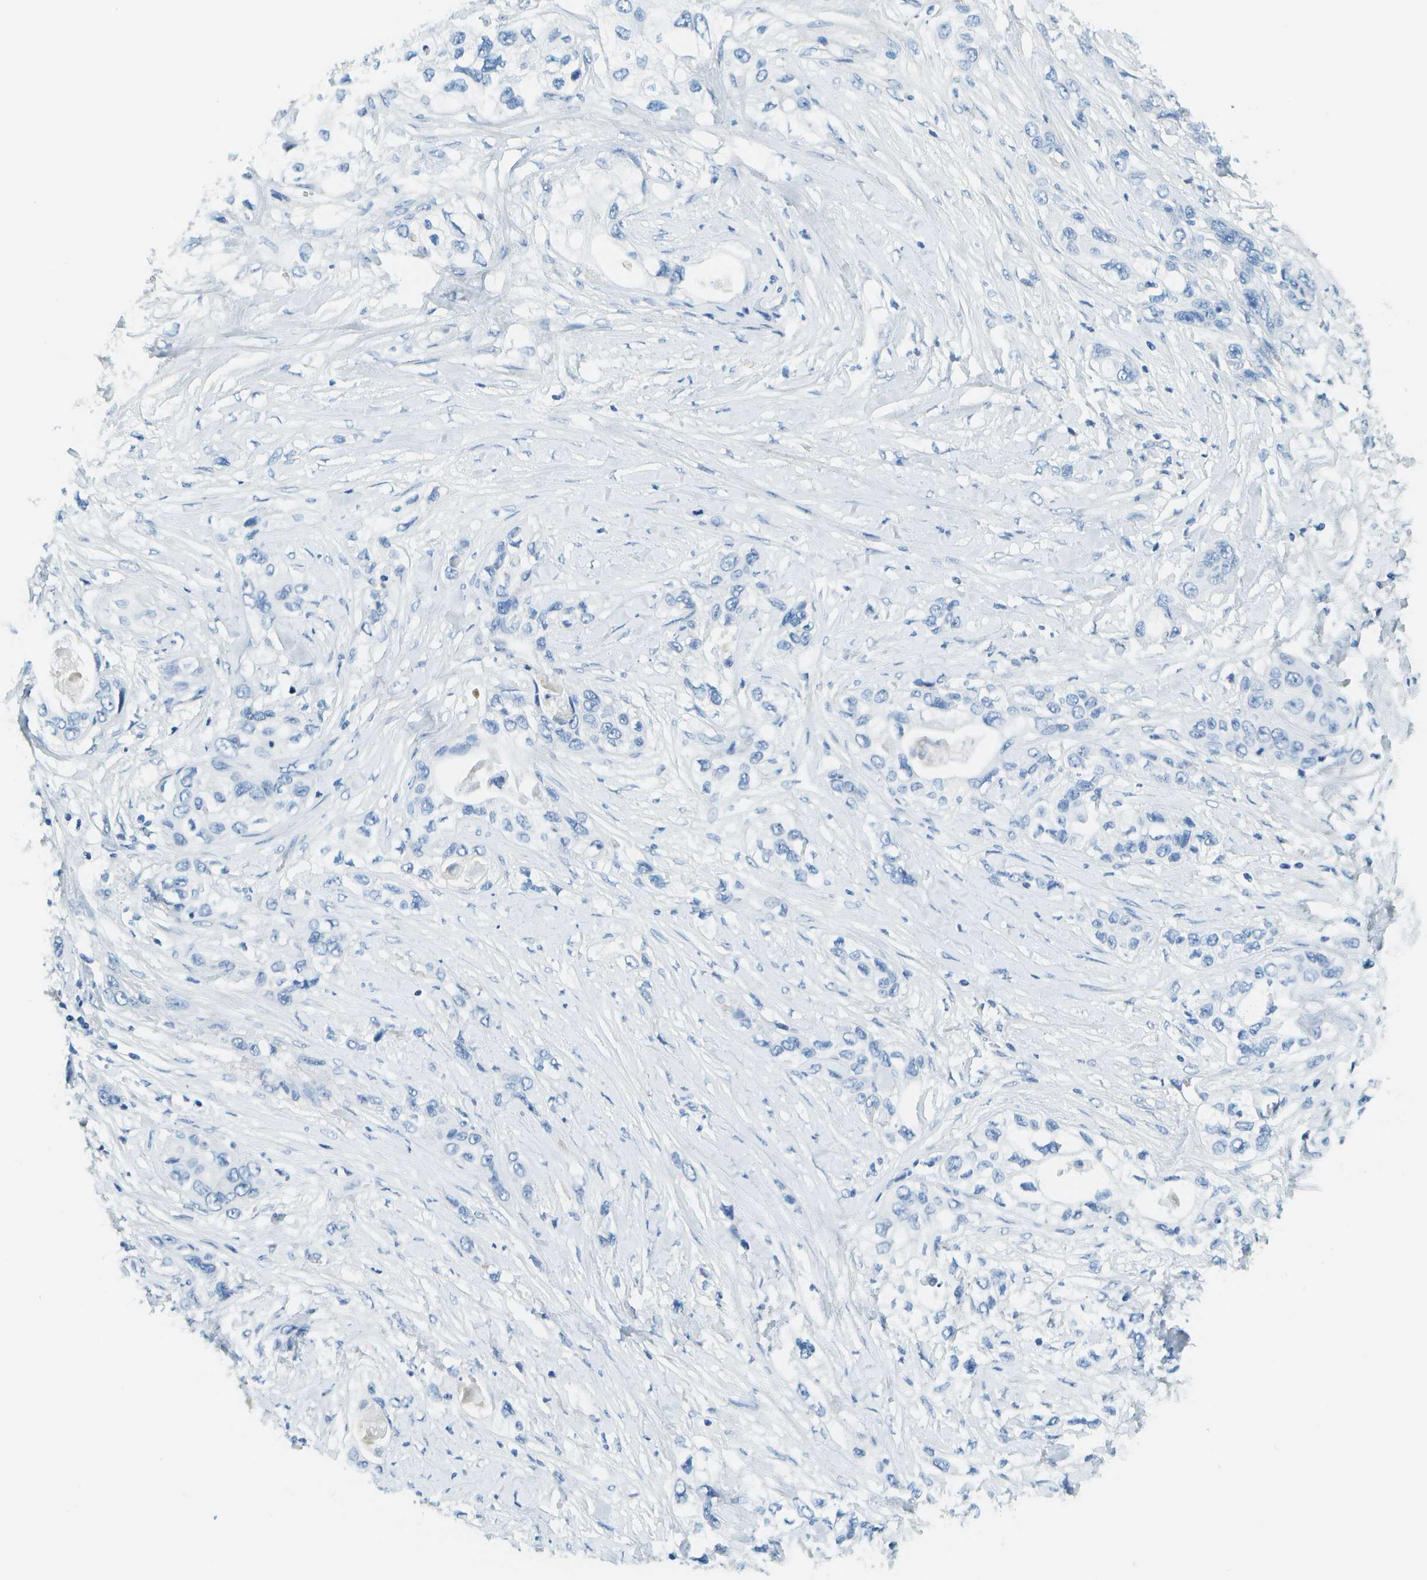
{"staining": {"intensity": "negative", "quantity": "none", "location": "none"}, "tissue": "pancreatic cancer", "cell_type": "Tumor cells", "image_type": "cancer", "snomed": [{"axis": "morphology", "description": "Adenocarcinoma, NOS"}, {"axis": "topography", "description": "Pancreas"}], "caption": "Micrograph shows no protein positivity in tumor cells of pancreatic adenocarcinoma tissue. (Stains: DAB (3,3'-diaminobenzidine) immunohistochemistry (IHC) with hematoxylin counter stain, Microscopy: brightfield microscopy at high magnification).", "gene": "C1S", "patient": {"sex": "female", "age": 70}}